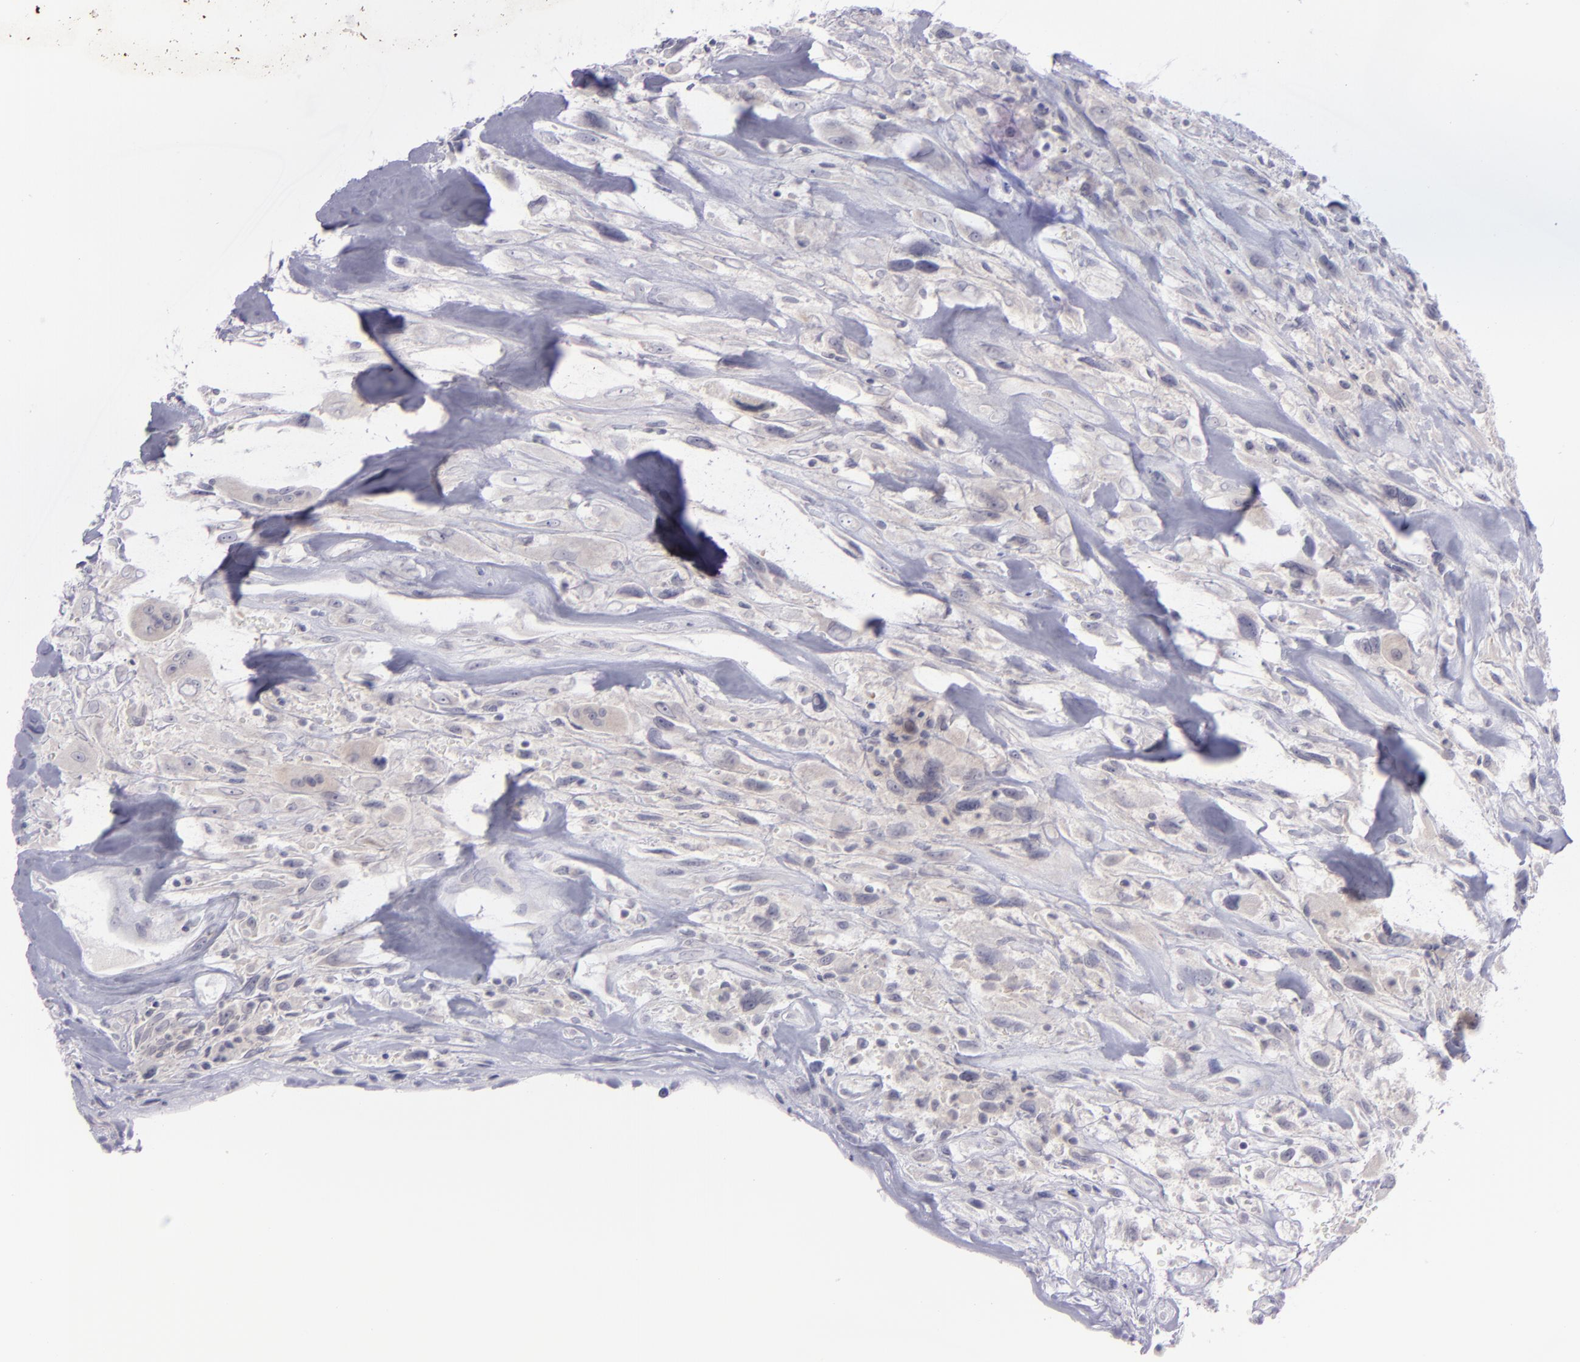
{"staining": {"intensity": "weak", "quantity": "25%-75%", "location": "cytoplasmic/membranous"}, "tissue": "breast cancer", "cell_type": "Tumor cells", "image_type": "cancer", "snomed": [{"axis": "morphology", "description": "Neoplasm, malignant, NOS"}, {"axis": "topography", "description": "Breast"}], "caption": "An image of human breast cancer stained for a protein exhibits weak cytoplasmic/membranous brown staining in tumor cells. The staining is performed using DAB (3,3'-diaminobenzidine) brown chromogen to label protein expression. The nuclei are counter-stained blue using hematoxylin.", "gene": "EVPL", "patient": {"sex": "female", "age": 50}}